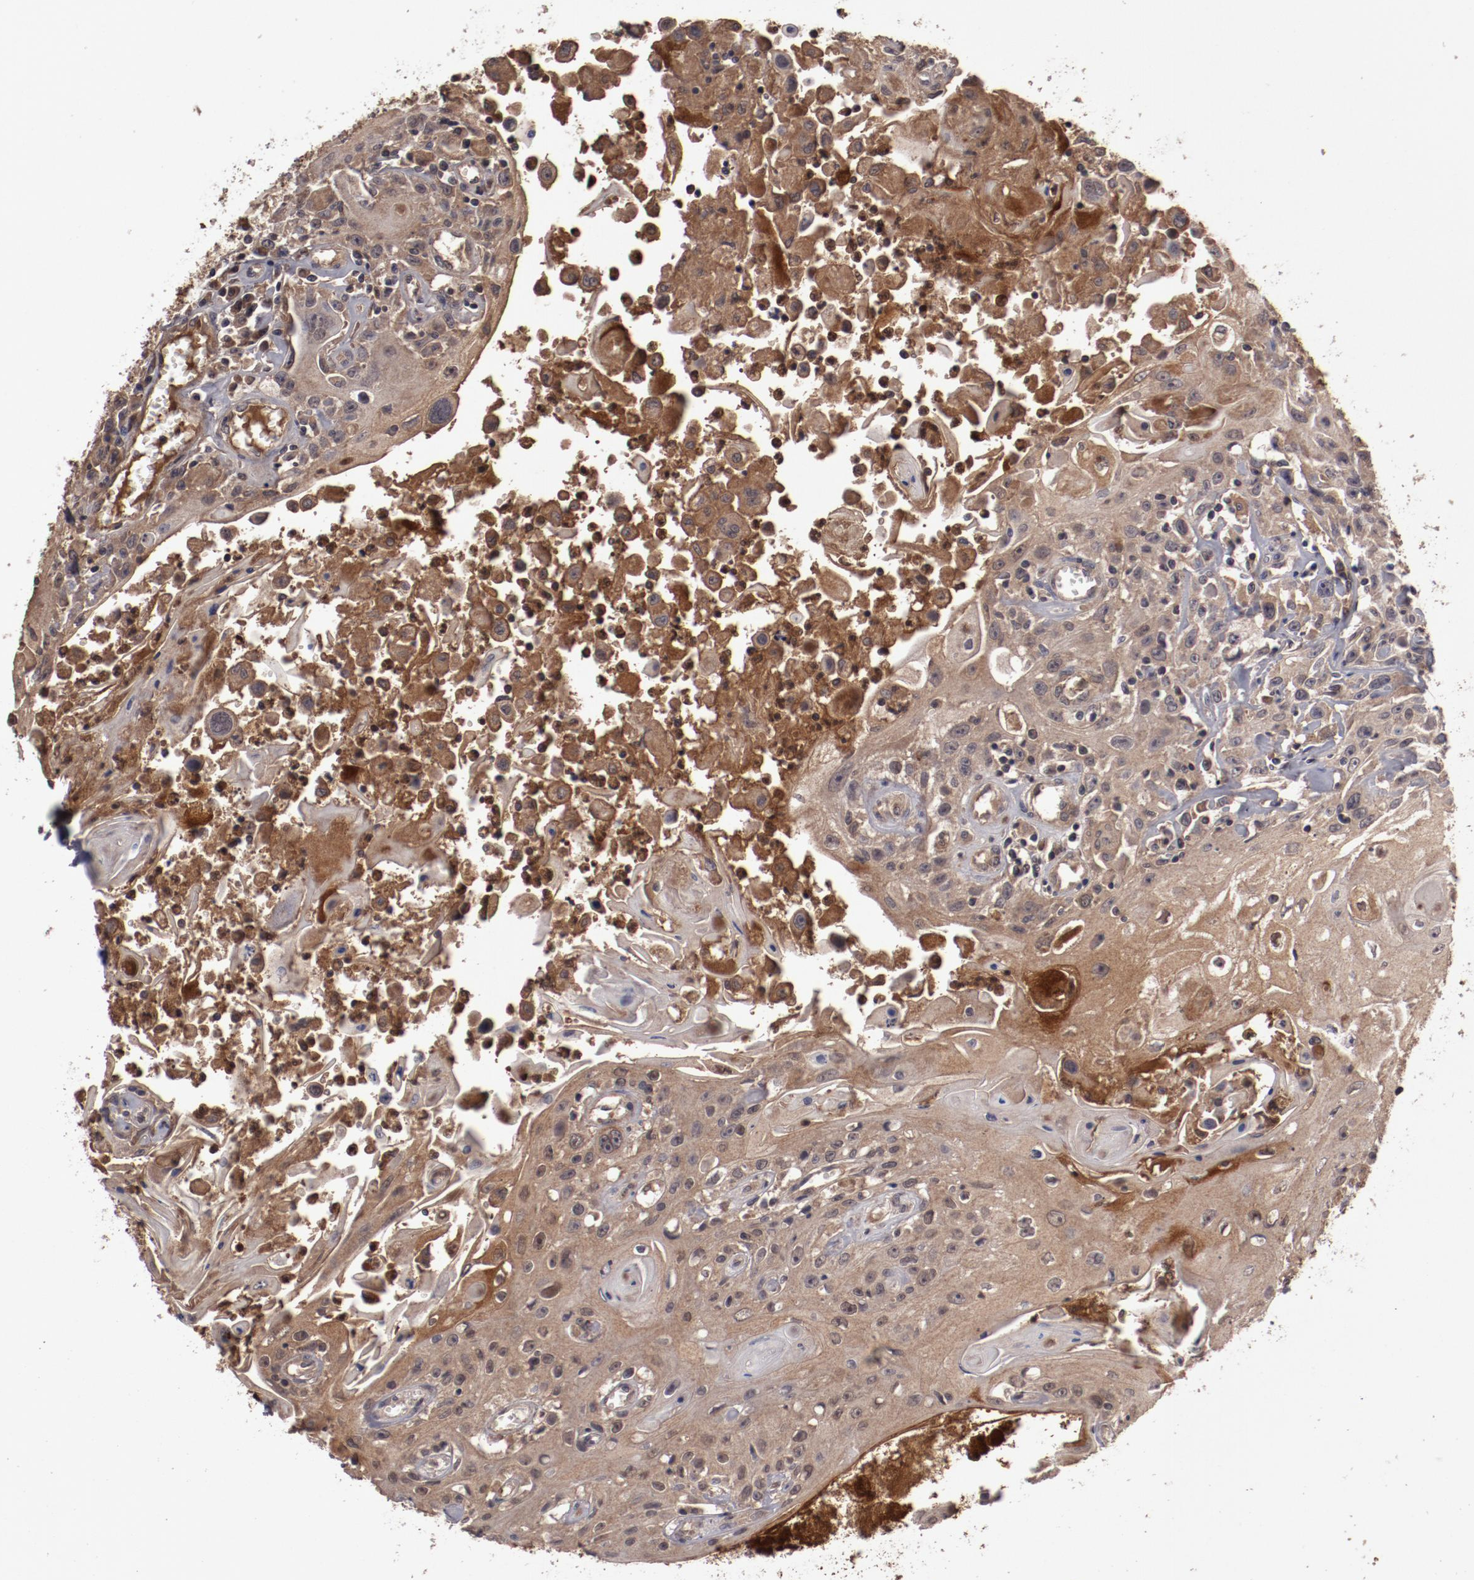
{"staining": {"intensity": "moderate", "quantity": "25%-75%", "location": "cytoplasmic/membranous"}, "tissue": "head and neck cancer", "cell_type": "Tumor cells", "image_type": "cancer", "snomed": [{"axis": "morphology", "description": "Squamous cell carcinoma, NOS"}, {"axis": "topography", "description": "Oral tissue"}, {"axis": "topography", "description": "Head-Neck"}], "caption": "IHC (DAB) staining of human head and neck cancer (squamous cell carcinoma) demonstrates moderate cytoplasmic/membranous protein staining in approximately 25%-75% of tumor cells.", "gene": "CP", "patient": {"sex": "female", "age": 76}}